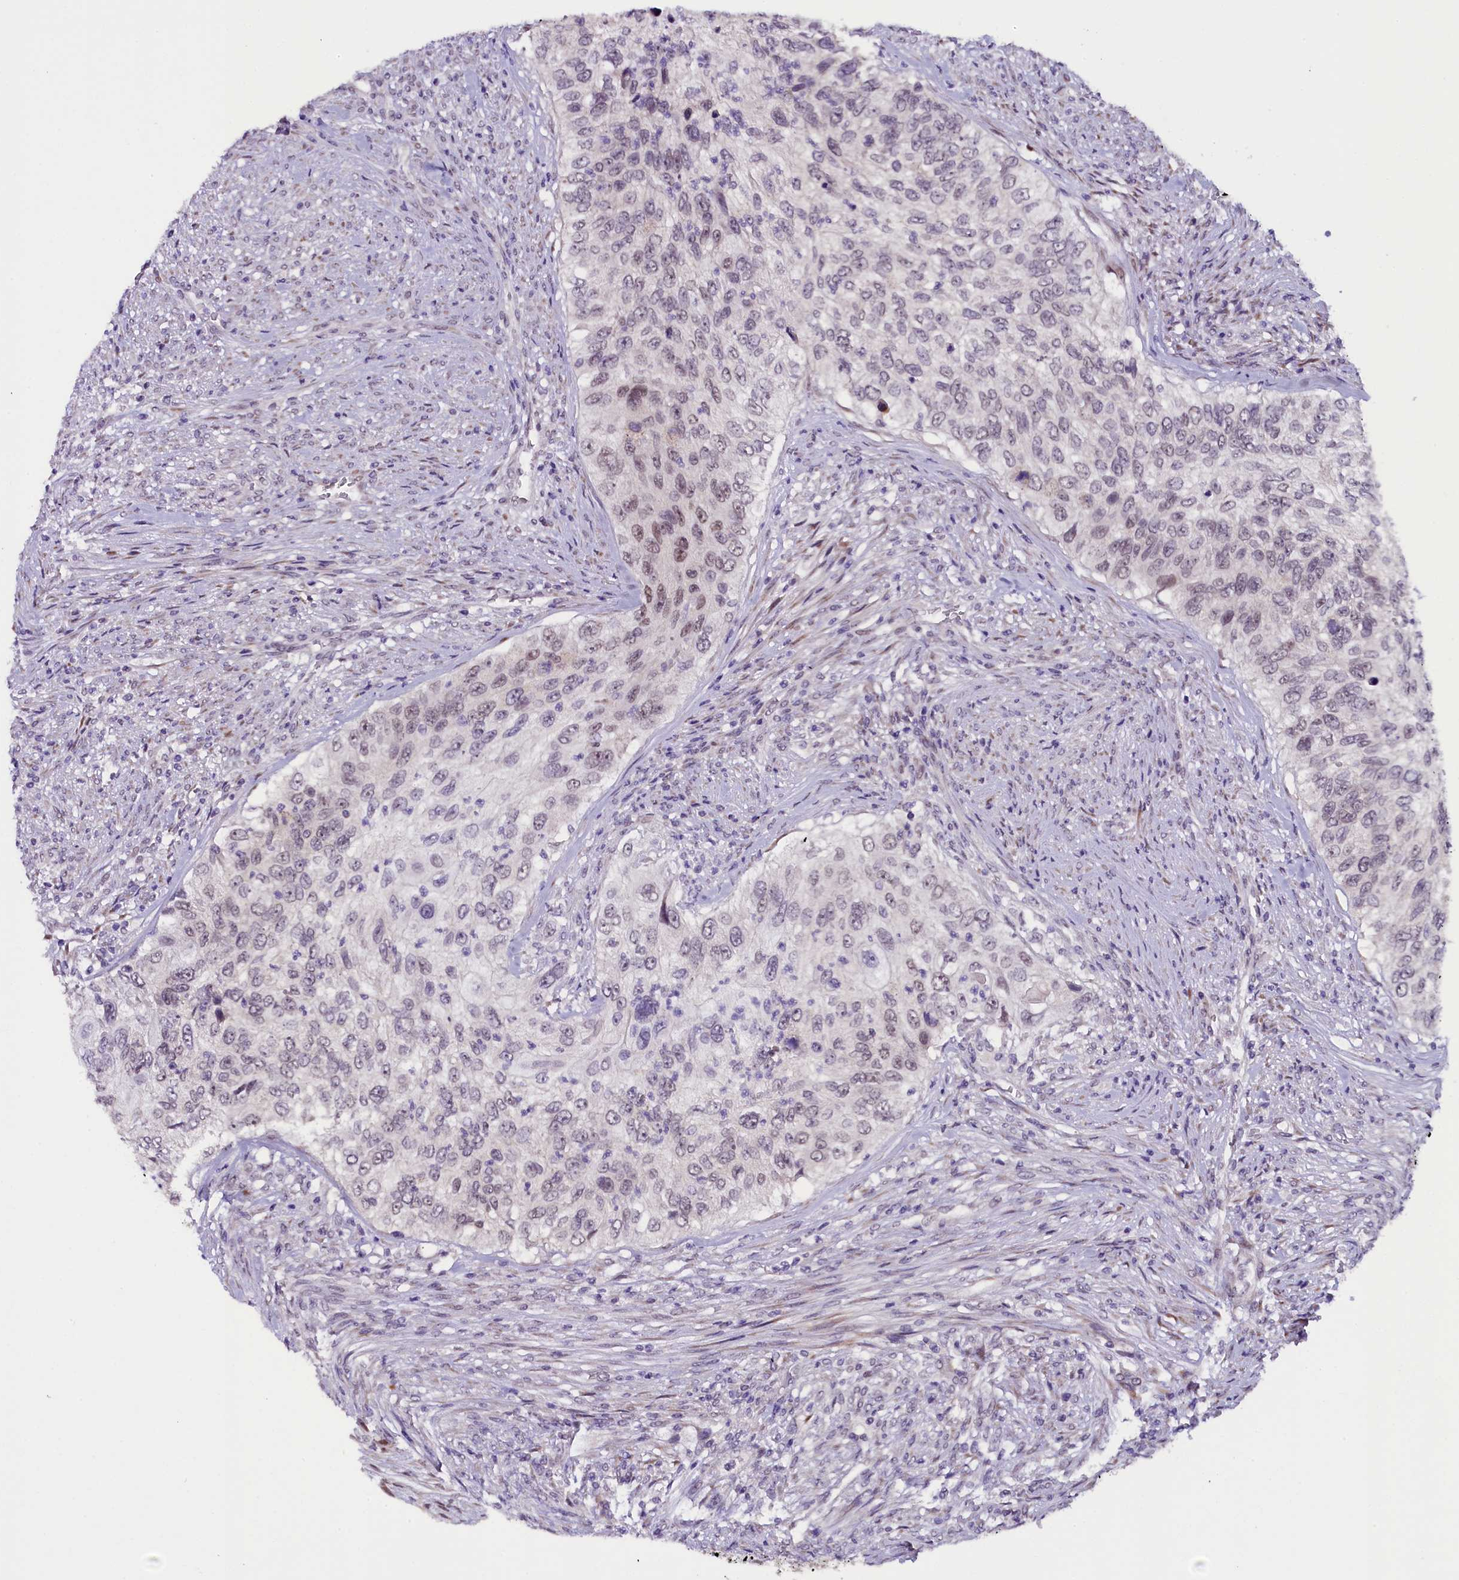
{"staining": {"intensity": "weak", "quantity": "25%-75%", "location": "nuclear"}, "tissue": "urothelial cancer", "cell_type": "Tumor cells", "image_type": "cancer", "snomed": [{"axis": "morphology", "description": "Urothelial carcinoma, High grade"}, {"axis": "topography", "description": "Urinary bladder"}], "caption": "This image shows immunohistochemistry staining of human high-grade urothelial carcinoma, with low weak nuclear expression in approximately 25%-75% of tumor cells.", "gene": "RPUSD2", "patient": {"sex": "female", "age": 60}}